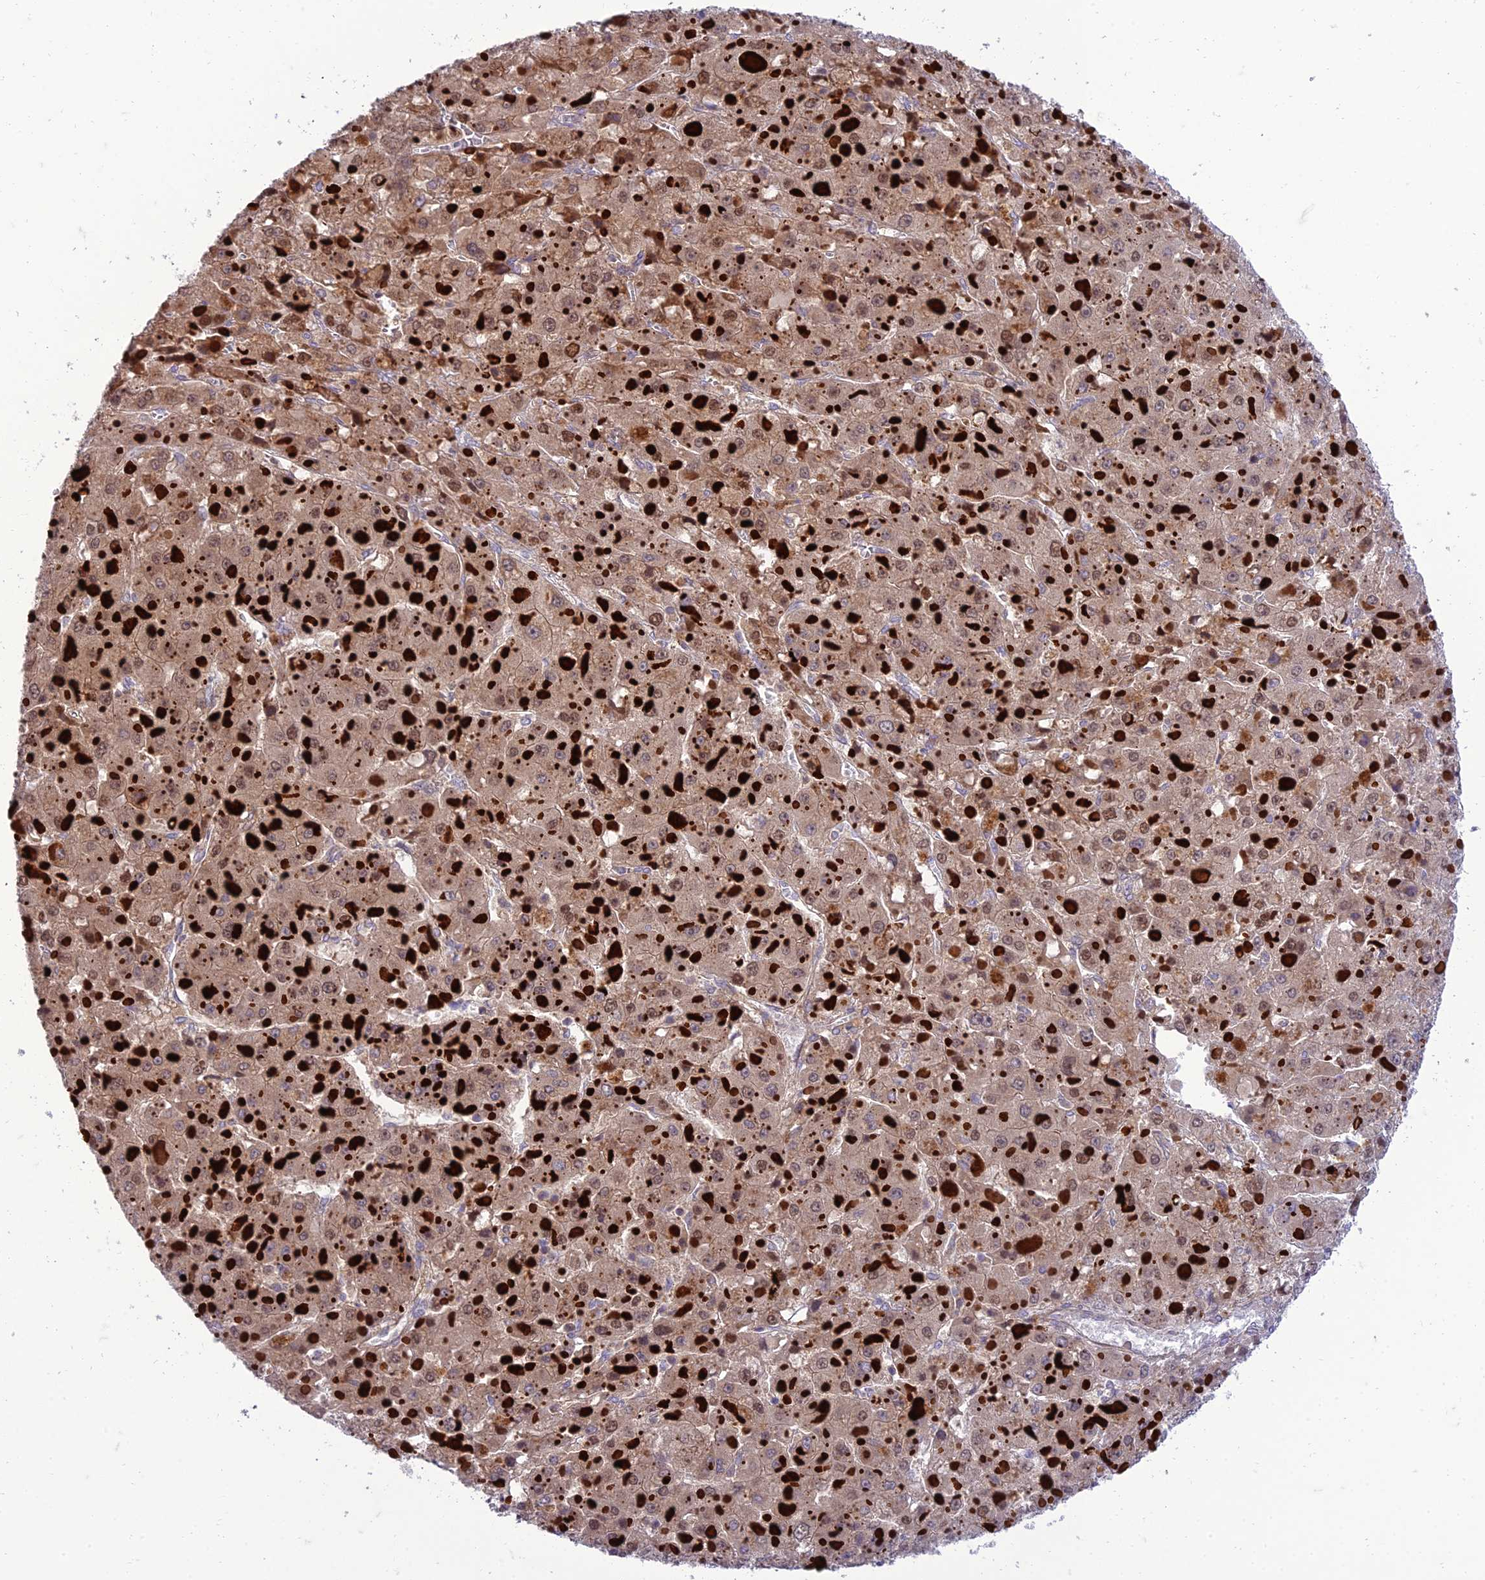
{"staining": {"intensity": "weak", "quantity": ">75%", "location": "cytoplasmic/membranous,nuclear"}, "tissue": "liver cancer", "cell_type": "Tumor cells", "image_type": "cancer", "snomed": [{"axis": "morphology", "description": "Carcinoma, Hepatocellular, NOS"}, {"axis": "topography", "description": "Liver"}], "caption": "A low amount of weak cytoplasmic/membranous and nuclear staining is present in about >75% of tumor cells in liver hepatocellular carcinoma tissue. The staining was performed using DAB (3,3'-diaminobenzidine) to visualize the protein expression in brown, while the nuclei were stained in blue with hematoxylin (Magnification: 20x).", "gene": "IRAK3", "patient": {"sex": "female", "age": 73}}